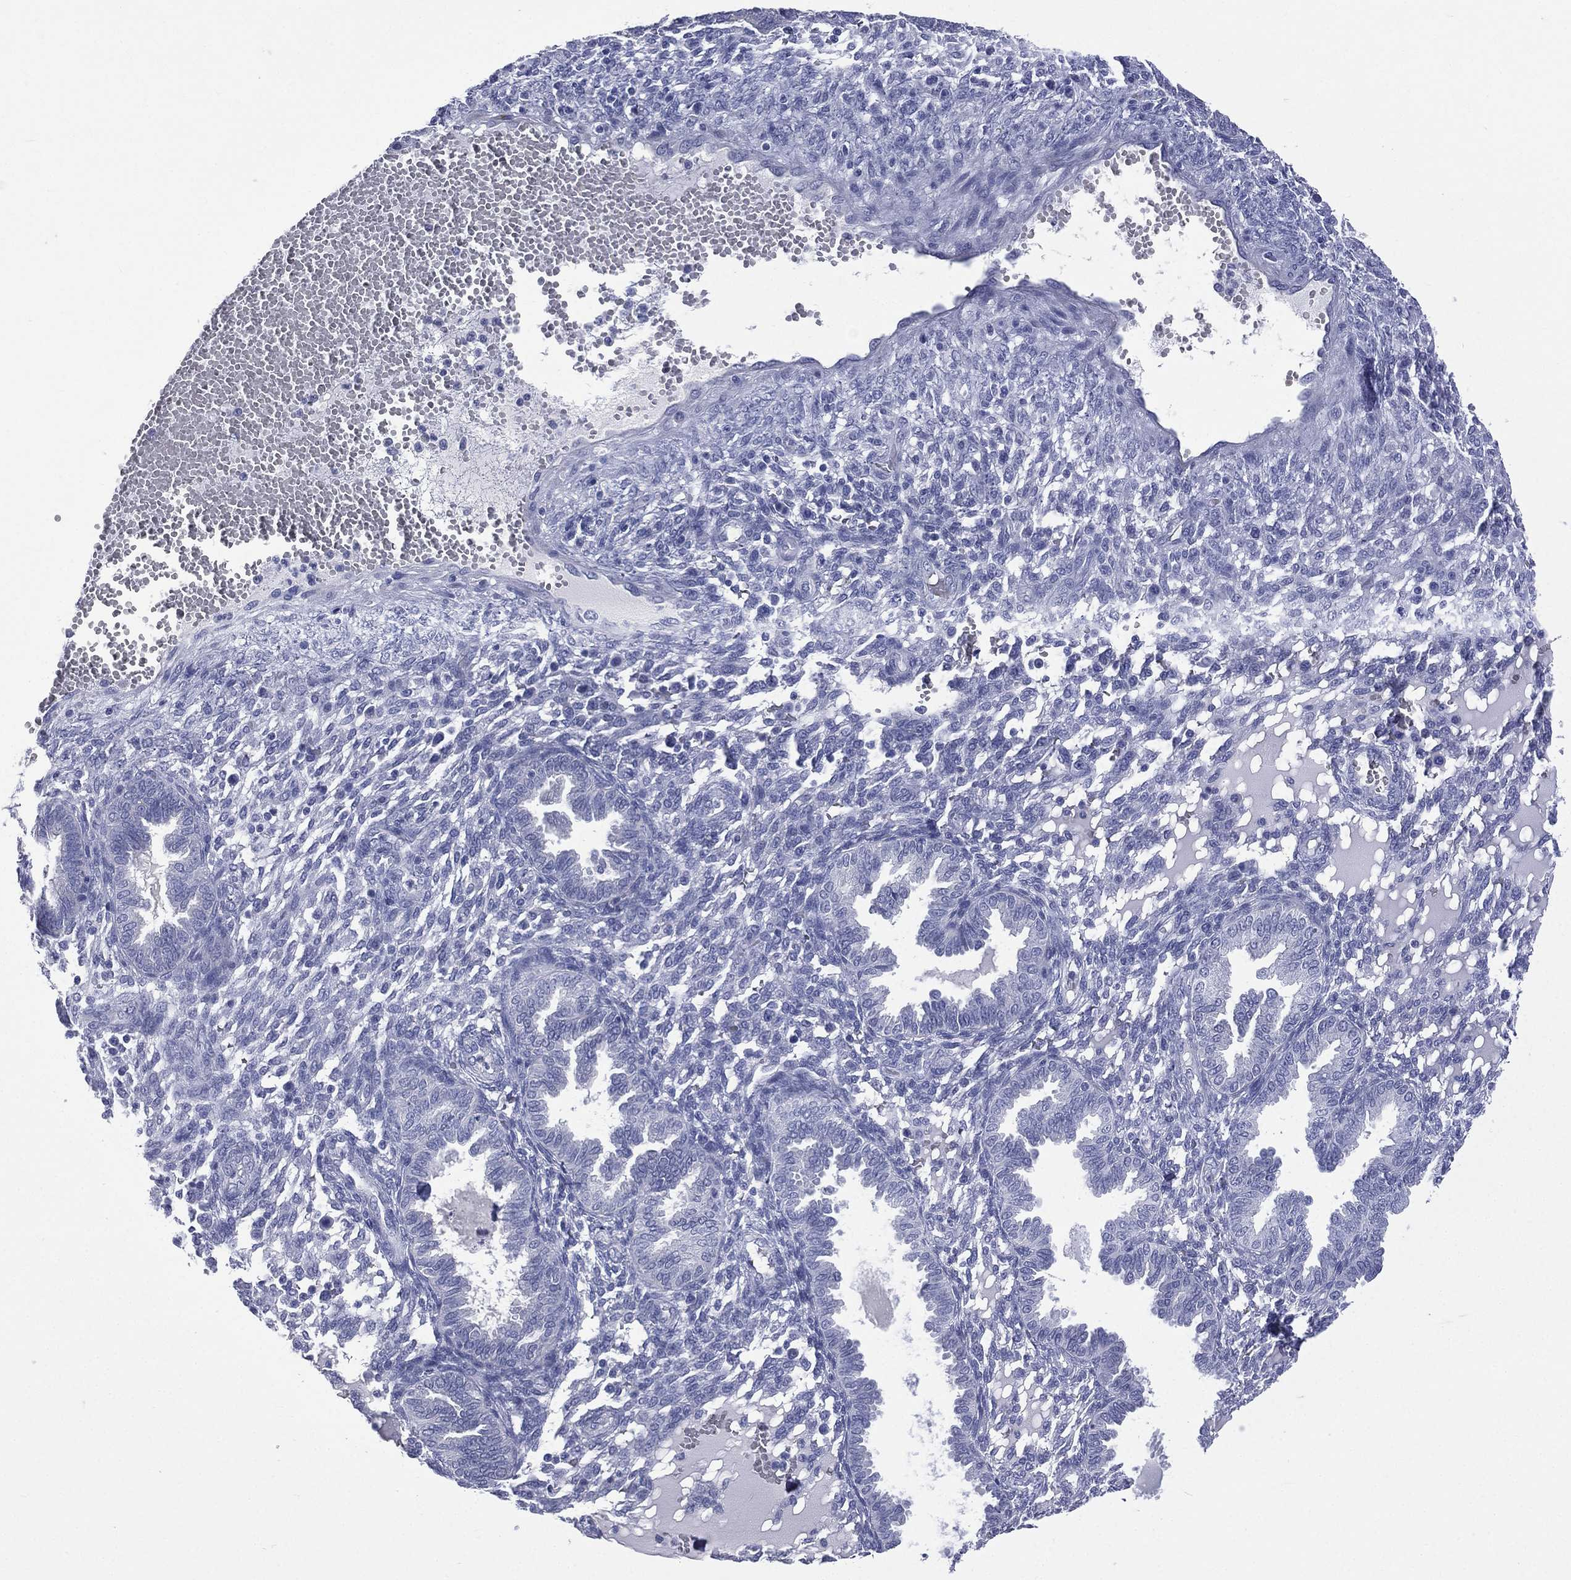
{"staining": {"intensity": "negative", "quantity": "none", "location": "none"}, "tissue": "endometrium", "cell_type": "Cells in endometrial stroma", "image_type": "normal", "snomed": [{"axis": "morphology", "description": "Normal tissue, NOS"}, {"axis": "topography", "description": "Endometrium"}], "caption": "The micrograph exhibits no staining of cells in endometrial stroma in unremarkable endometrium. (DAB (3,3'-diaminobenzidine) IHC visualized using brightfield microscopy, high magnification).", "gene": "CES2", "patient": {"sex": "female", "age": 42}}